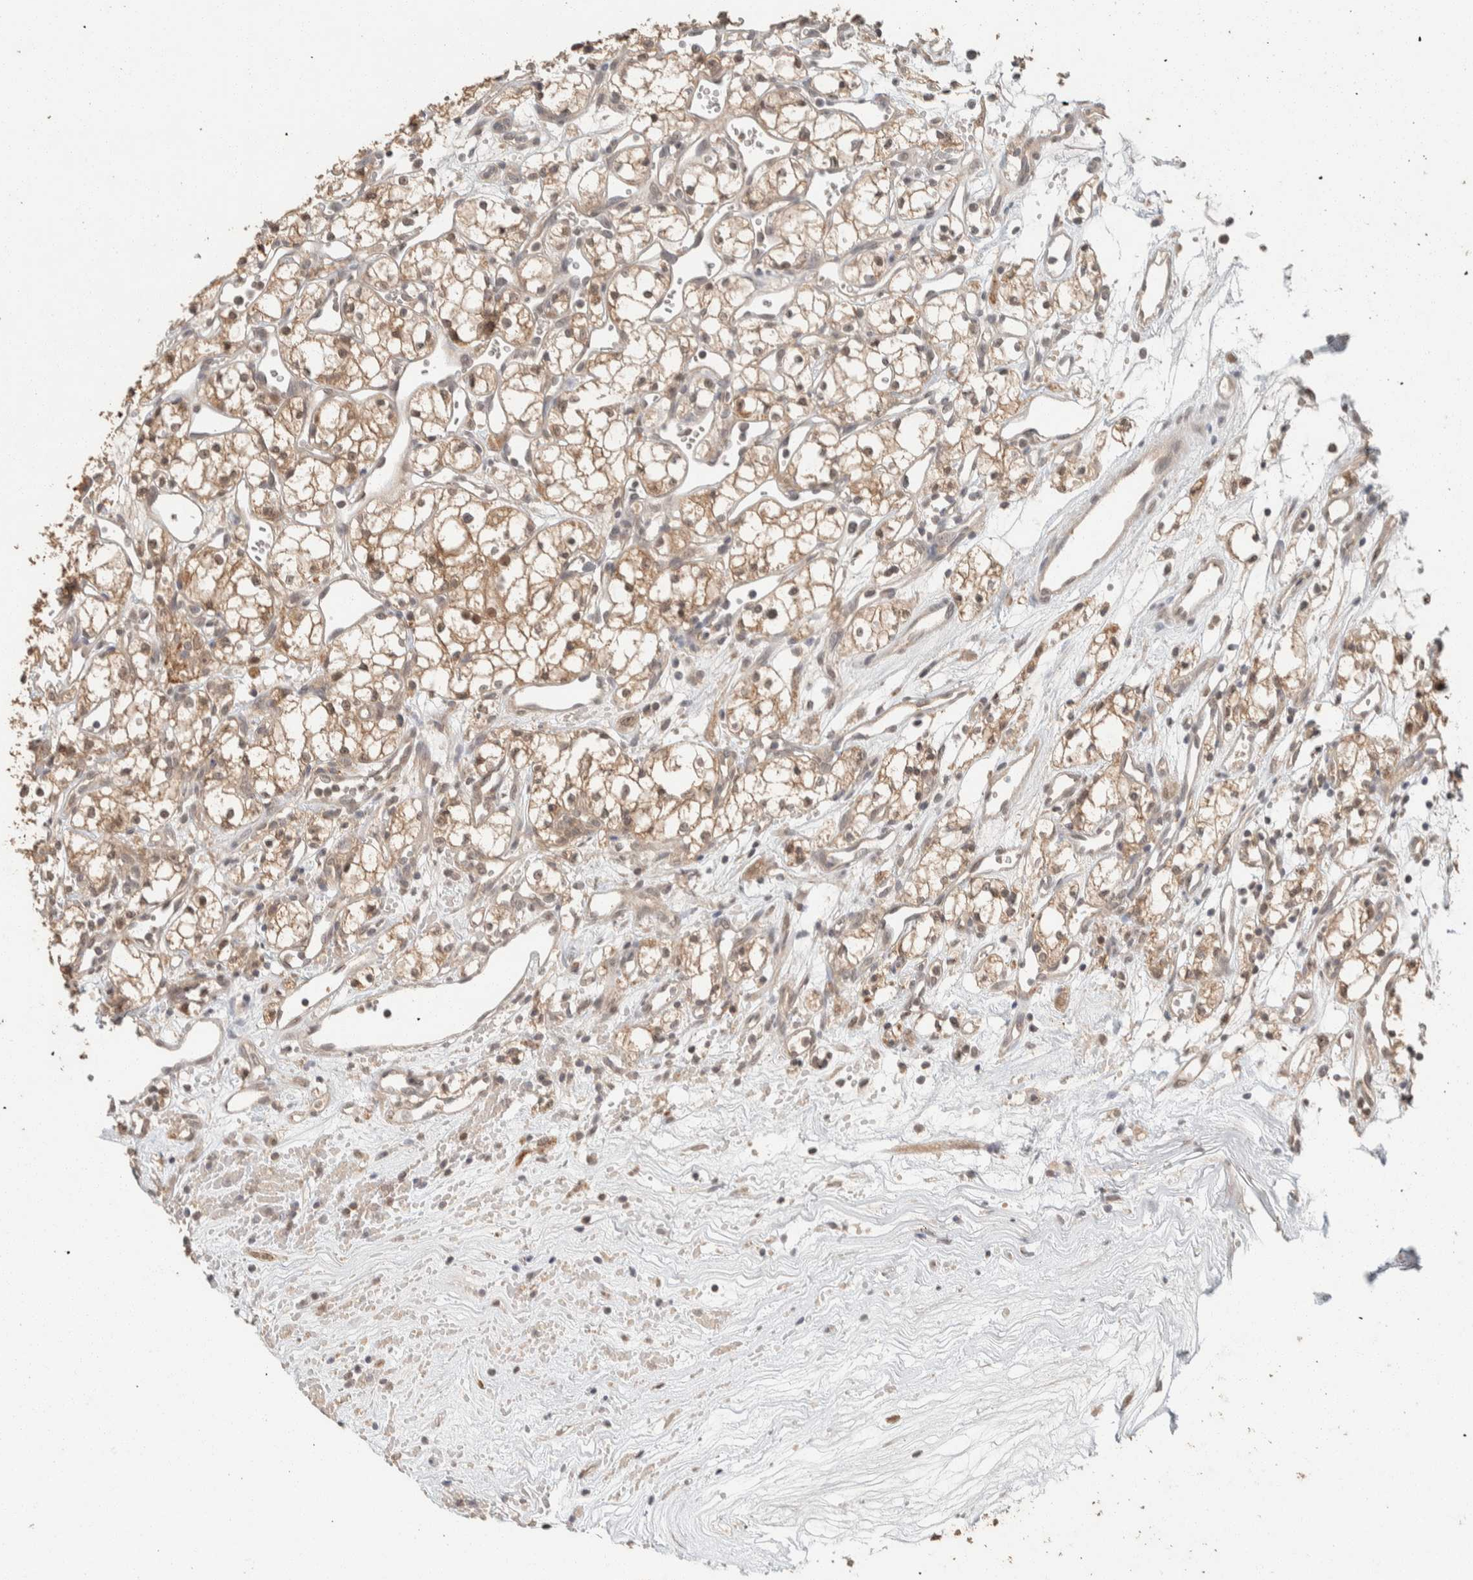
{"staining": {"intensity": "moderate", "quantity": ">75%", "location": "cytoplasmic/membranous,nuclear"}, "tissue": "renal cancer", "cell_type": "Tumor cells", "image_type": "cancer", "snomed": [{"axis": "morphology", "description": "Adenocarcinoma, NOS"}, {"axis": "topography", "description": "Kidney"}], "caption": "Human renal cancer stained with a brown dye exhibits moderate cytoplasmic/membranous and nuclear positive staining in about >75% of tumor cells.", "gene": "ZNF567", "patient": {"sex": "male", "age": 59}}